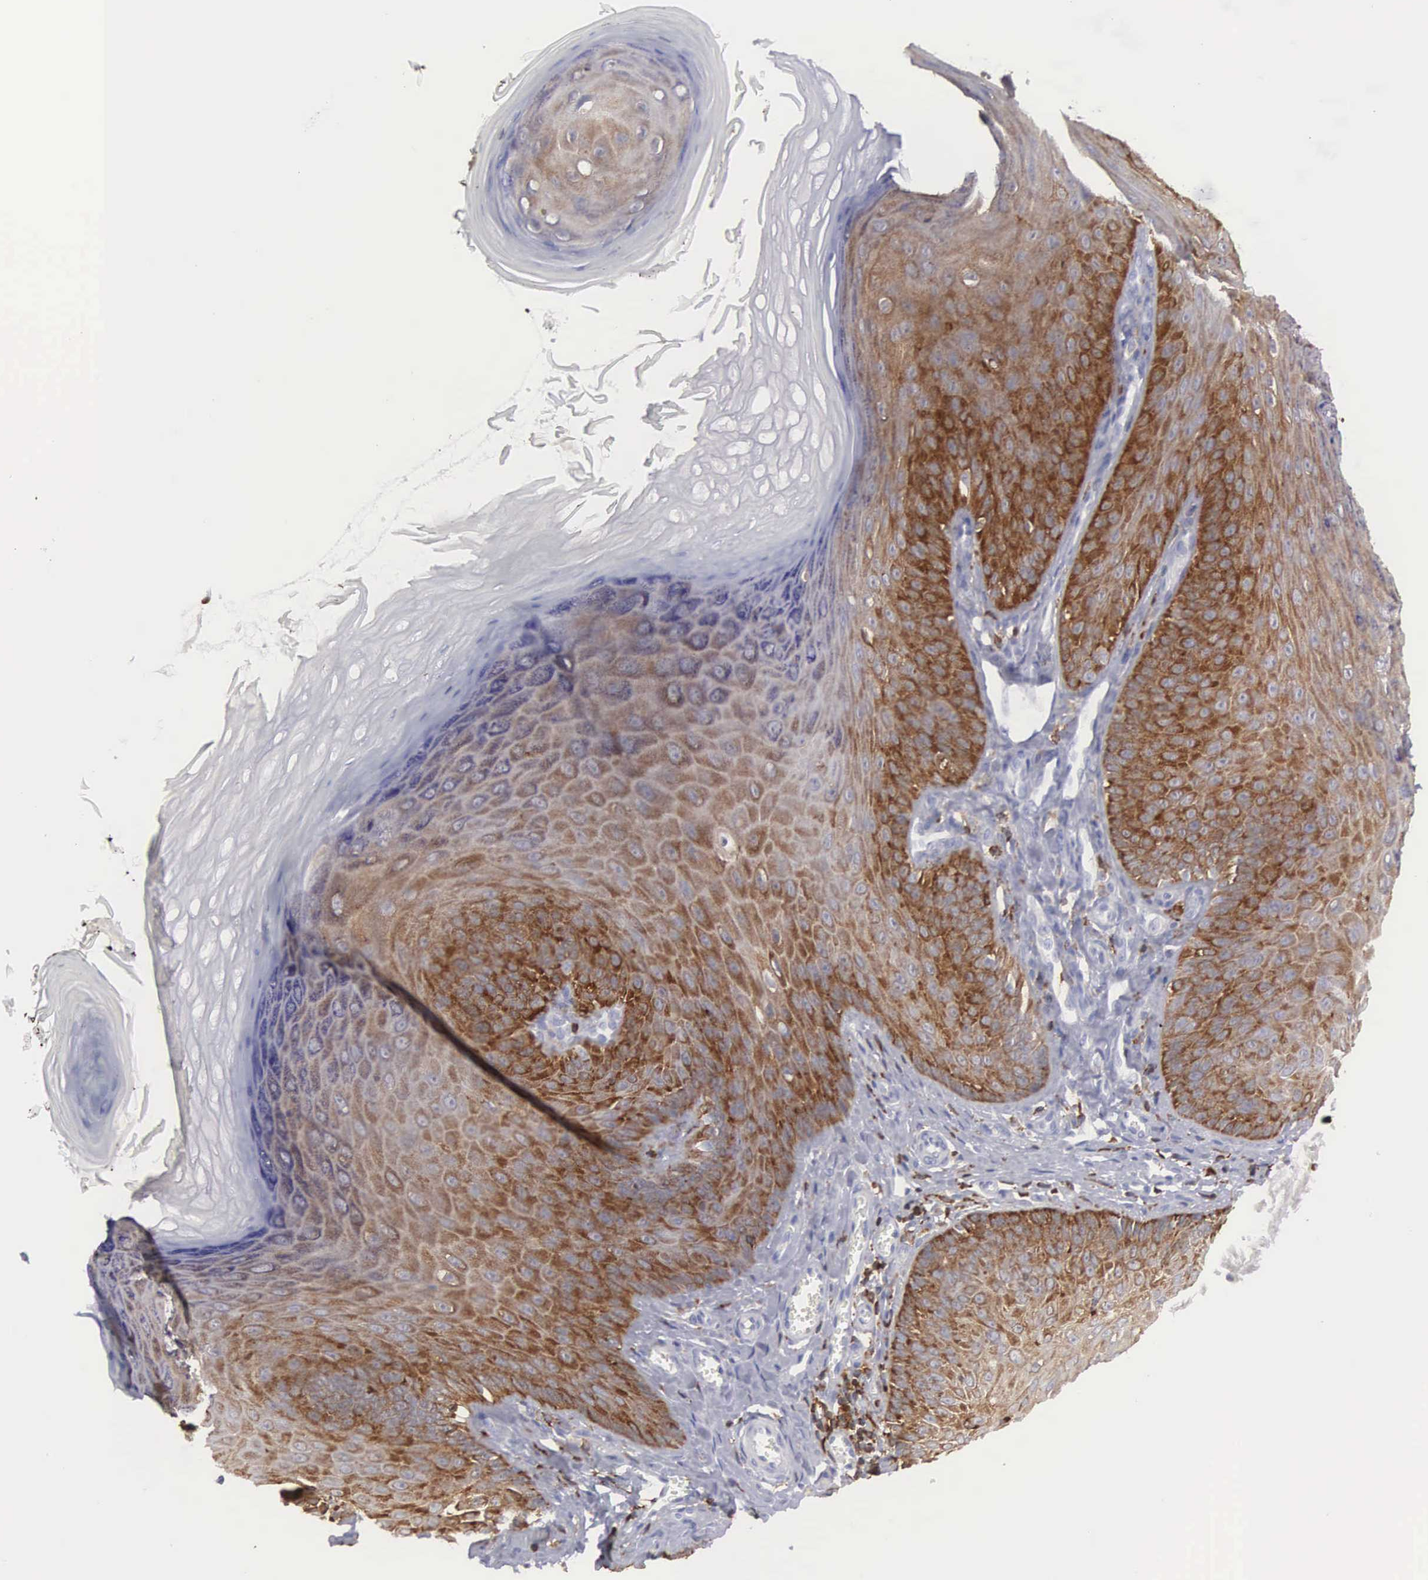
{"staining": {"intensity": "strong", "quantity": ">75%", "location": "cytoplasmic/membranous"}, "tissue": "skin", "cell_type": "Fibroblasts", "image_type": "normal", "snomed": [{"axis": "morphology", "description": "Normal tissue, NOS"}, {"axis": "topography", "description": "Skin"}], "caption": "An IHC photomicrograph of benign tissue is shown. Protein staining in brown shows strong cytoplasmic/membranous positivity in skin within fibroblasts. The staining is performed using DAB brown chromogen to label protein expression. The nuclei are counter-stained blue using hematoxylin.", "gene": "ENSG00000285304", "patient": {"sex": "female", "age": 15}}